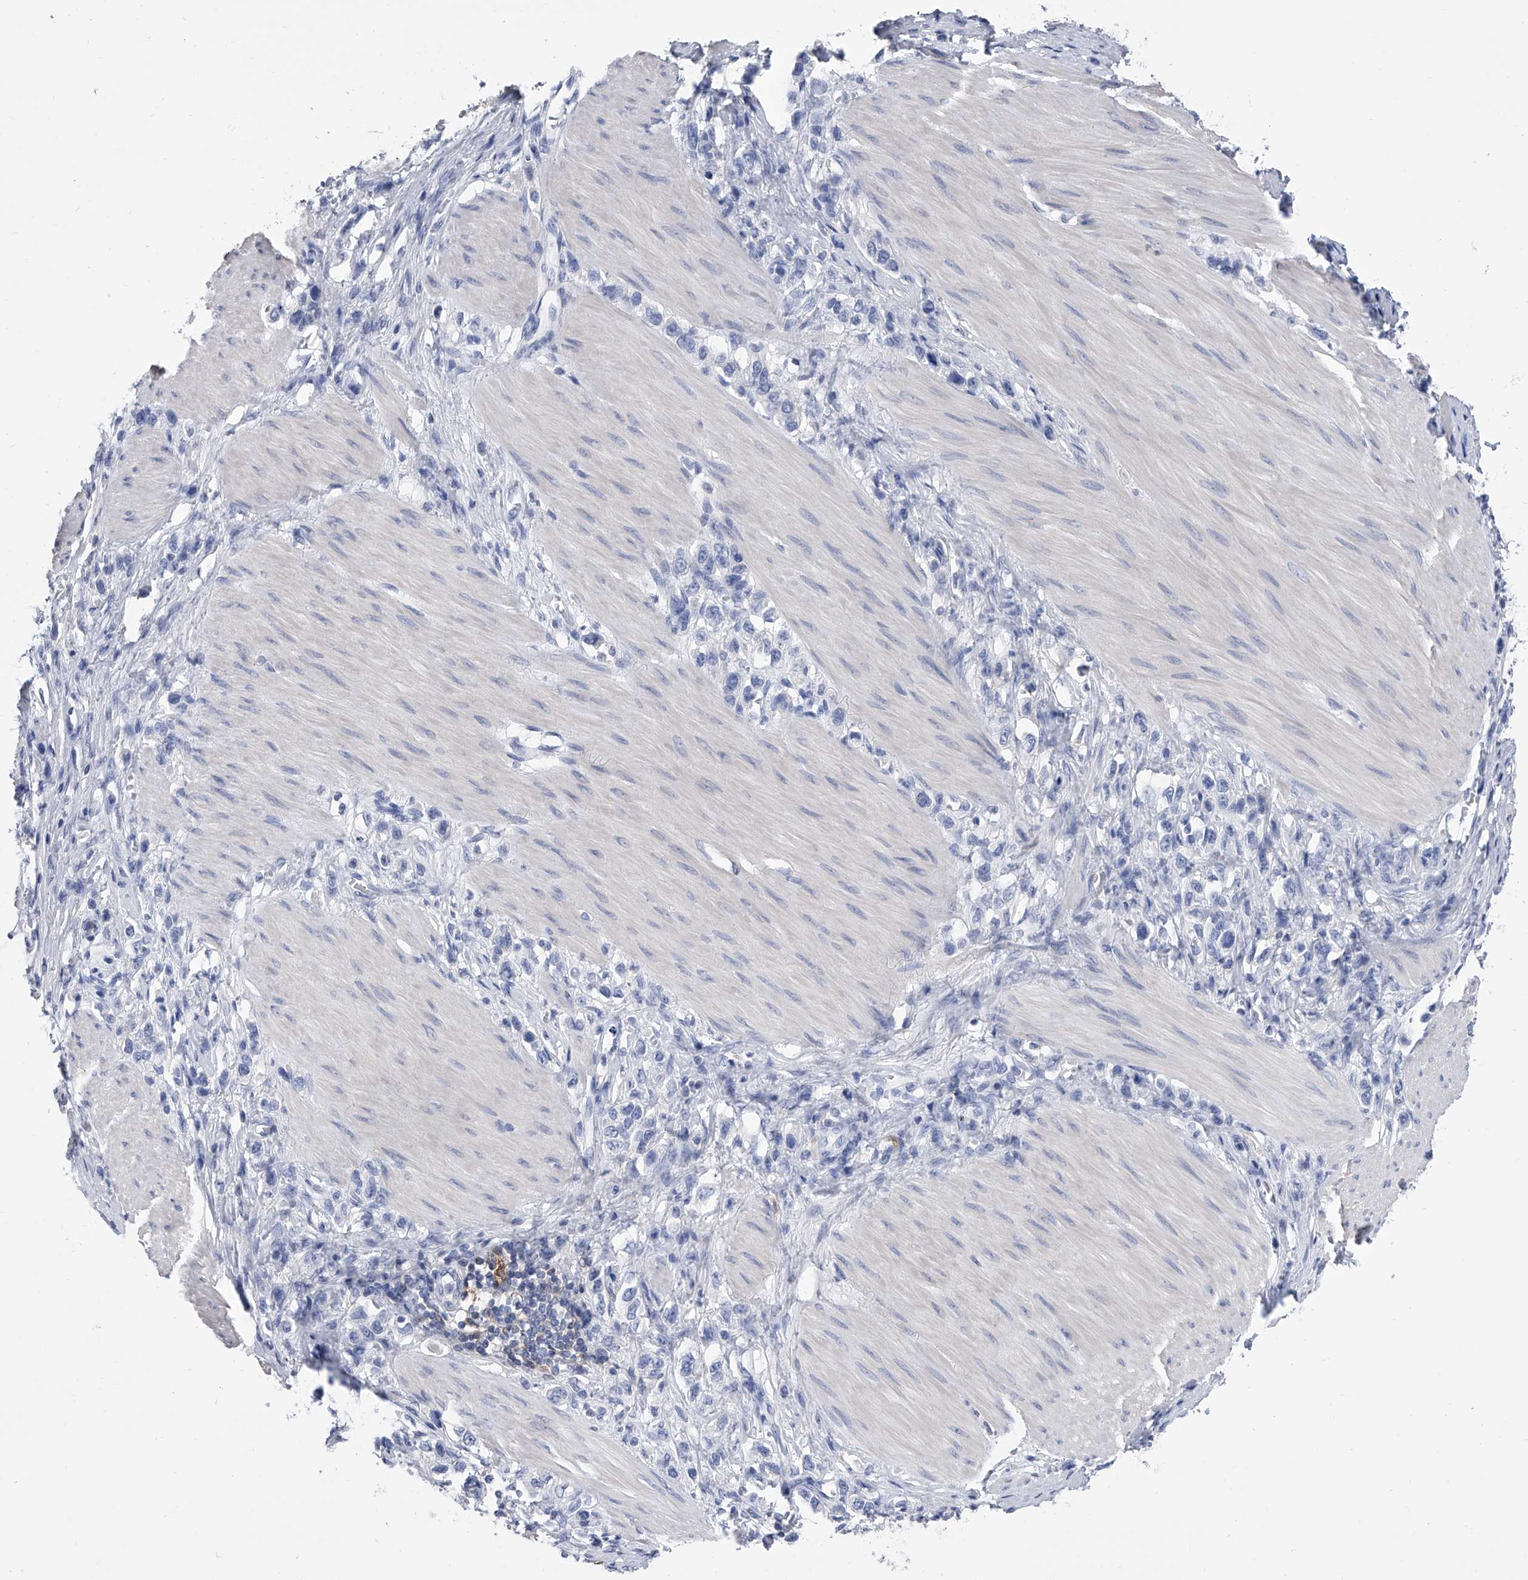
{"staining": {"intensity": "negative", "quantity": "none", "location": "none"}, "tissue": "stomach cancer", "cell_type": "Tumor cells", "image_type": "cancer", "snomed": [{"axis": "morphology", "description": "Adenocarcinoma, NOS"}, {"axis": "topography", "description": "Stomach"}], "caption": "This is a image of immunohistochemistry staining of stomach cancer, which shows no staining in tumor cells. (Immunohistochemistry, brightfield microscopy, high magnification).", "gene": "SERPINB9", "patient": {"sex": "female", "age": 65}}